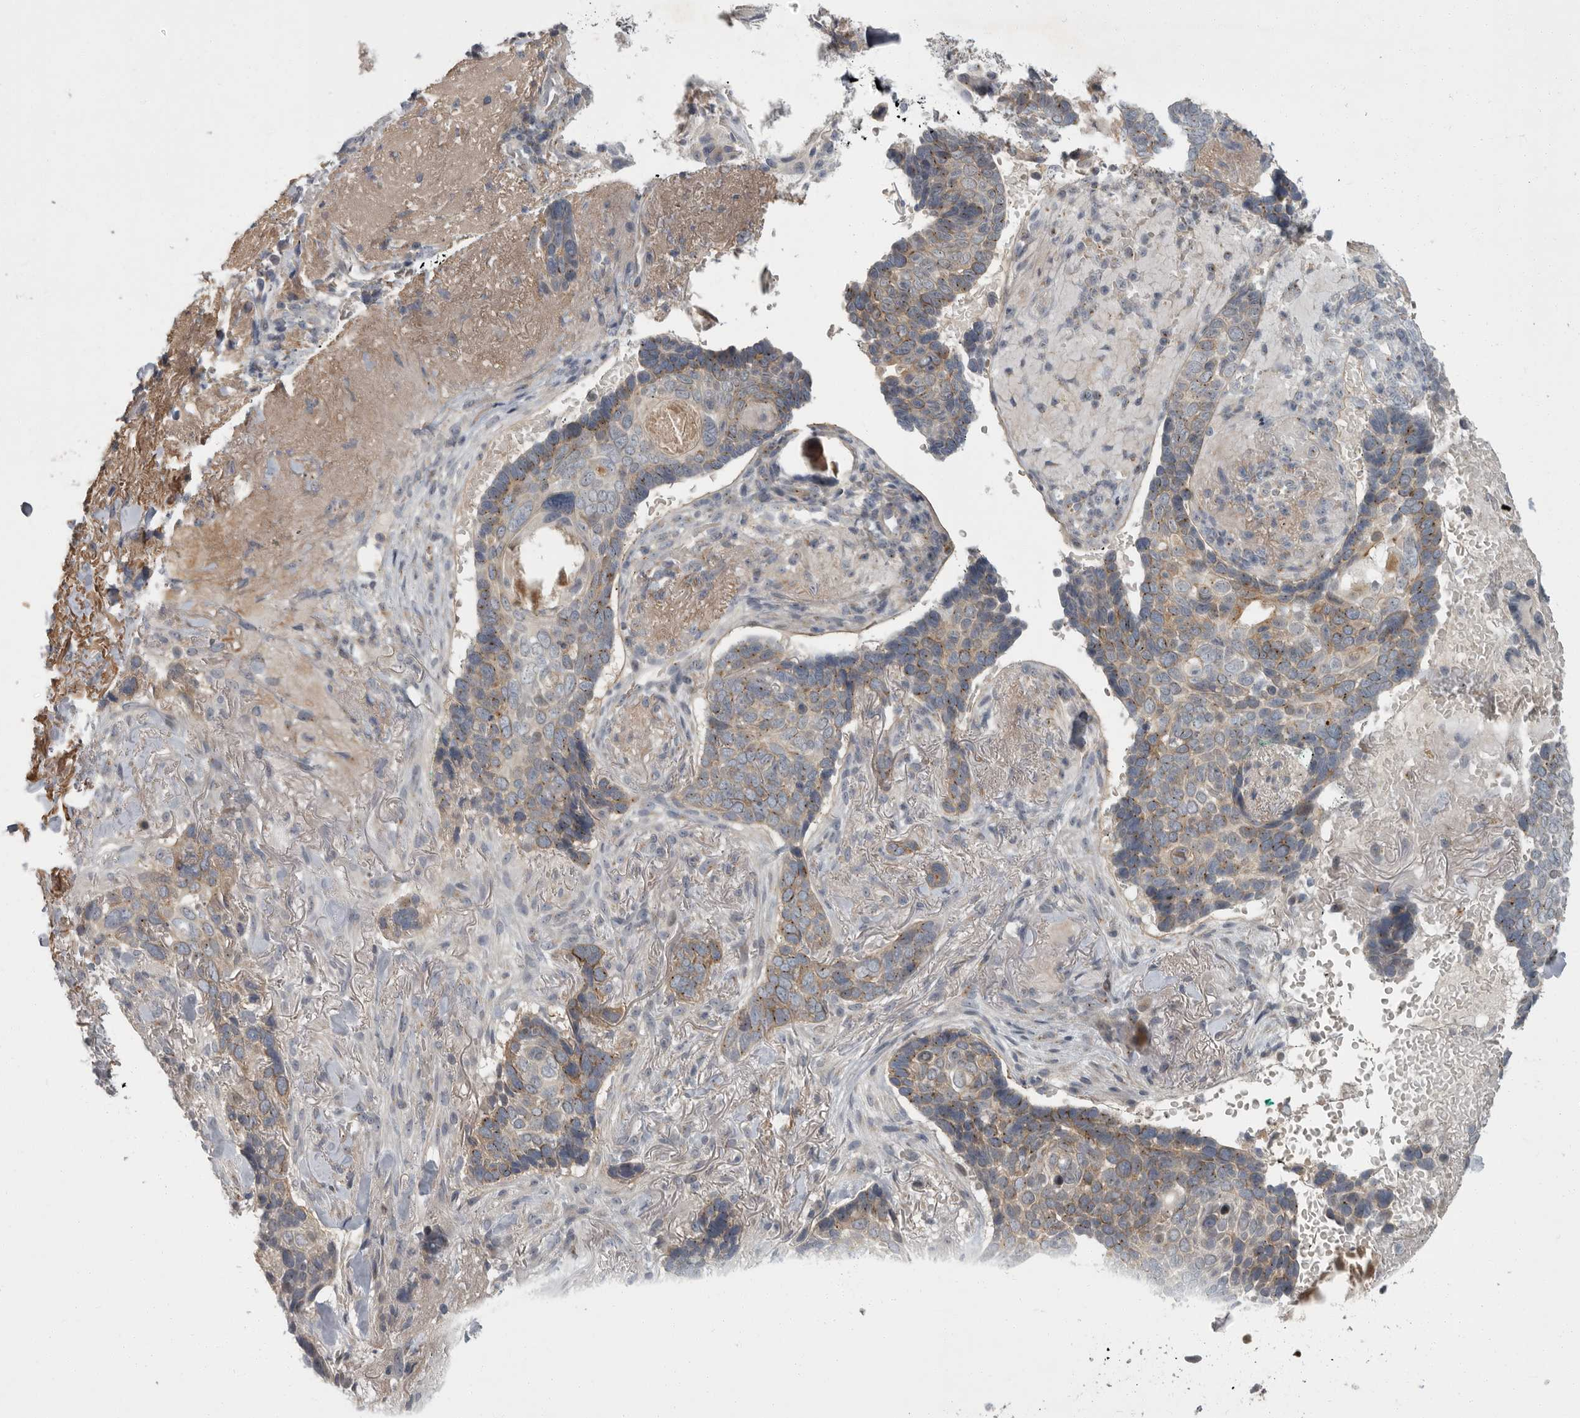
{"staining": {"intensity": "weak", "quantity": "25%-75%", "location": "cytoplasmic/membranous"}, "tissue": "skin cancer", "cell_type": "Tumor cells", "image_type": "cancer", "snomed": [{"axis": "morphology", "description": "Basal cell carcinoma"}, {"axis": "topography", "description": "Skin"}], "caption": "Human skin basal cell carcinoma stained with a protein marker shows weak staining in tumor cells.", "gene": "PDE7A", "patient": {"sex": "female", "age": 82}}